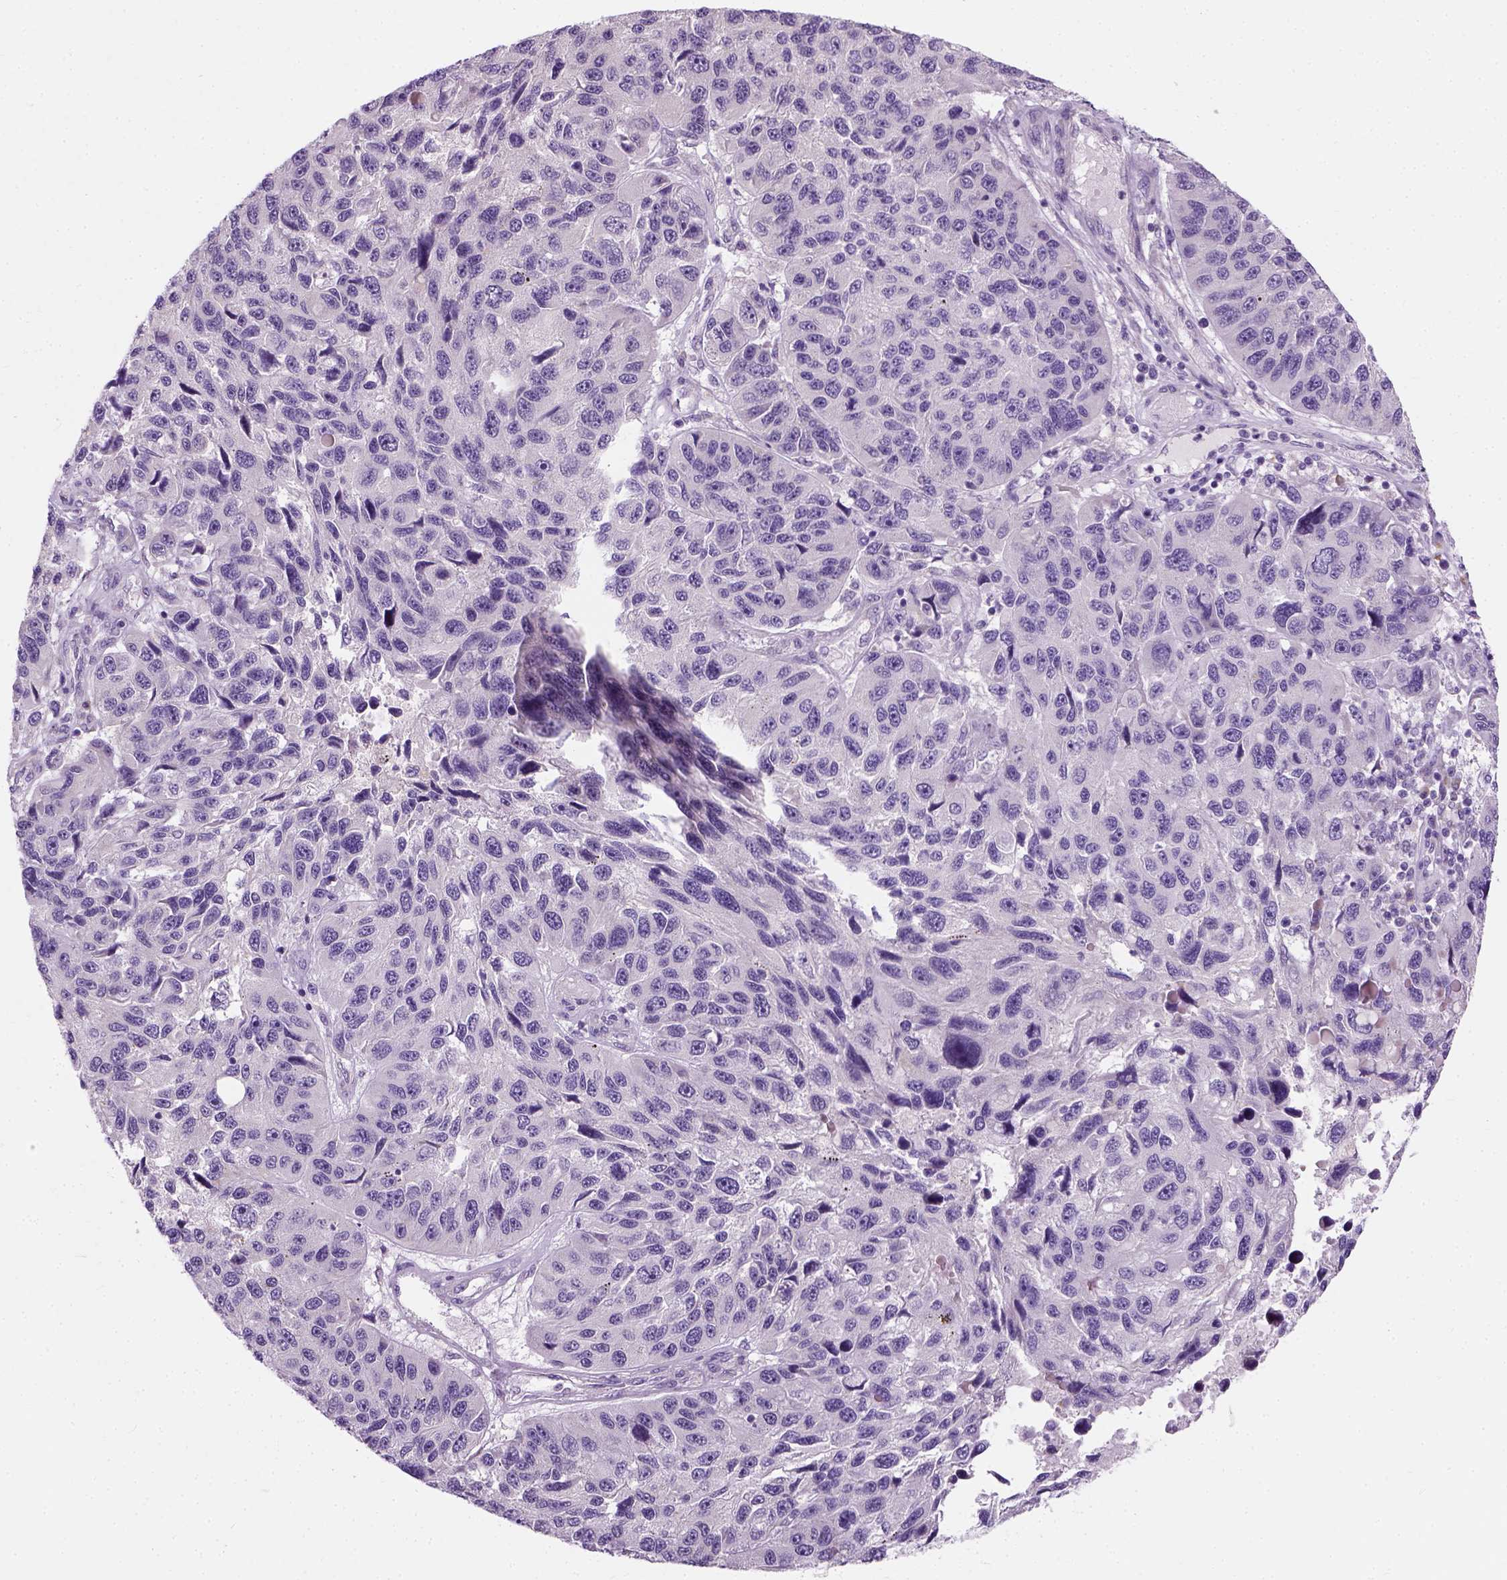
{"staining": {"intensity": "negative", "quantity": "none", "location": "none"}, "tissue": "melanoma", "cell_type": "Tumor cells", "image_type": "cancer", "snomed": [{"axis": "morphology", "description": "Malignant melanoma, NOS"}, {"axis": "topography", "description": "Skin"}], "caption": "This is an IHC histopathology image of malignant melanoma. There is no staining in tumor cells.", "gene": "TRIM72", "patient": {"sex": "male", "age": 53}}